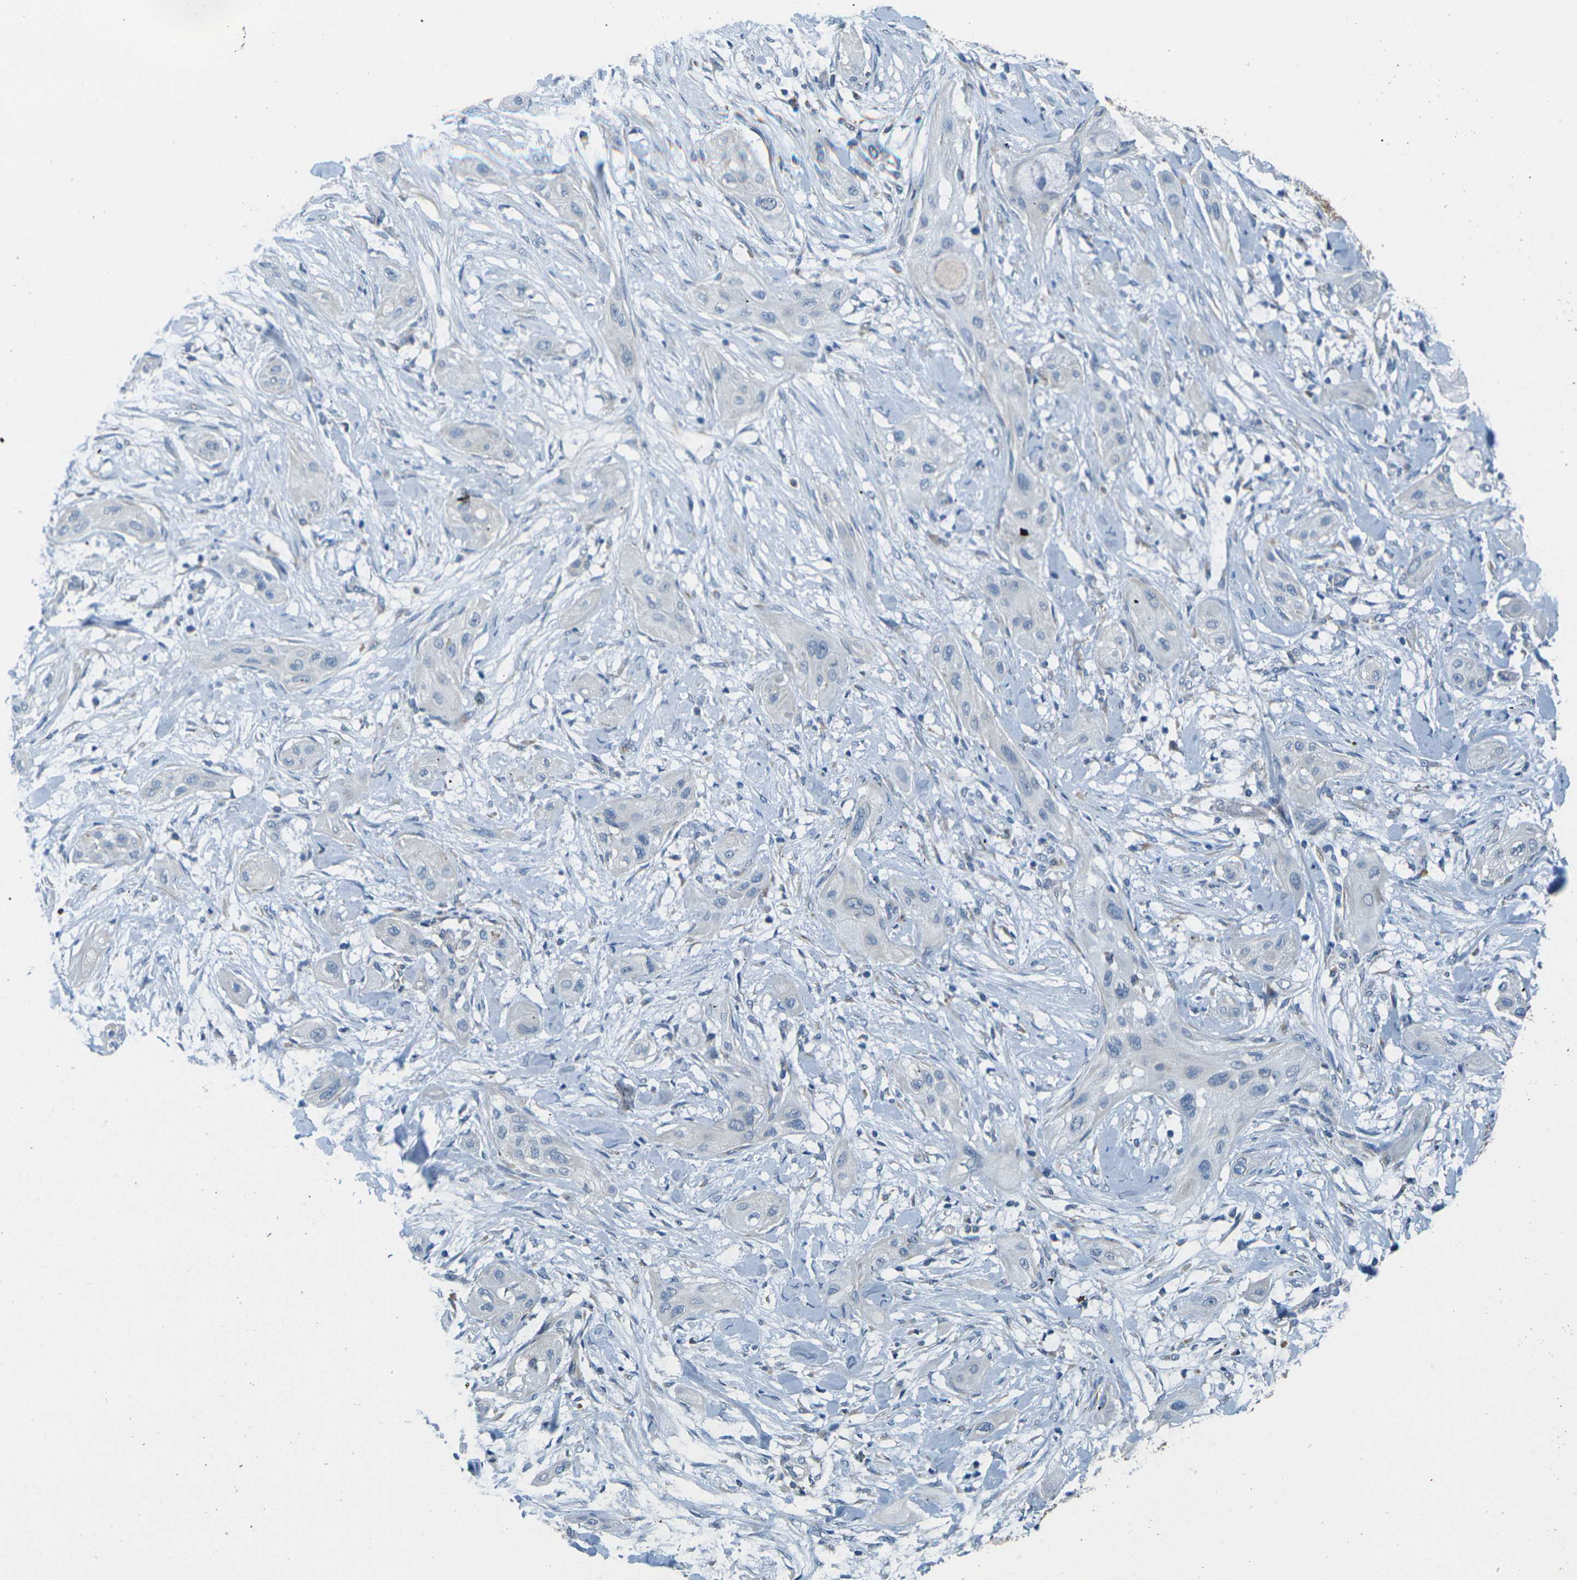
{"staining": {"intensity": "negative", "quantity": "none", "location": "none"}, "tissue": "lung cancer", "cell_type": "Tumor cells", "image_type": "cancer", "snomed": [{"axis": "morphology", "description": "Squamous cell carcinoma, NOS"}, {"axis": "topography", "description": "Lung"}], "caption": "Immunohistochemical staining of human lung squamous cell carcinoma demonstrates no significant positivity in tumor cells. (DAB (3,3'-diaminobenzidine) immunohistochemistry (IHC) visualized using brightfield microscopy, high magnification).", "gene": "CYP2C8", "patient": {"sex": "female", "age": 47}}